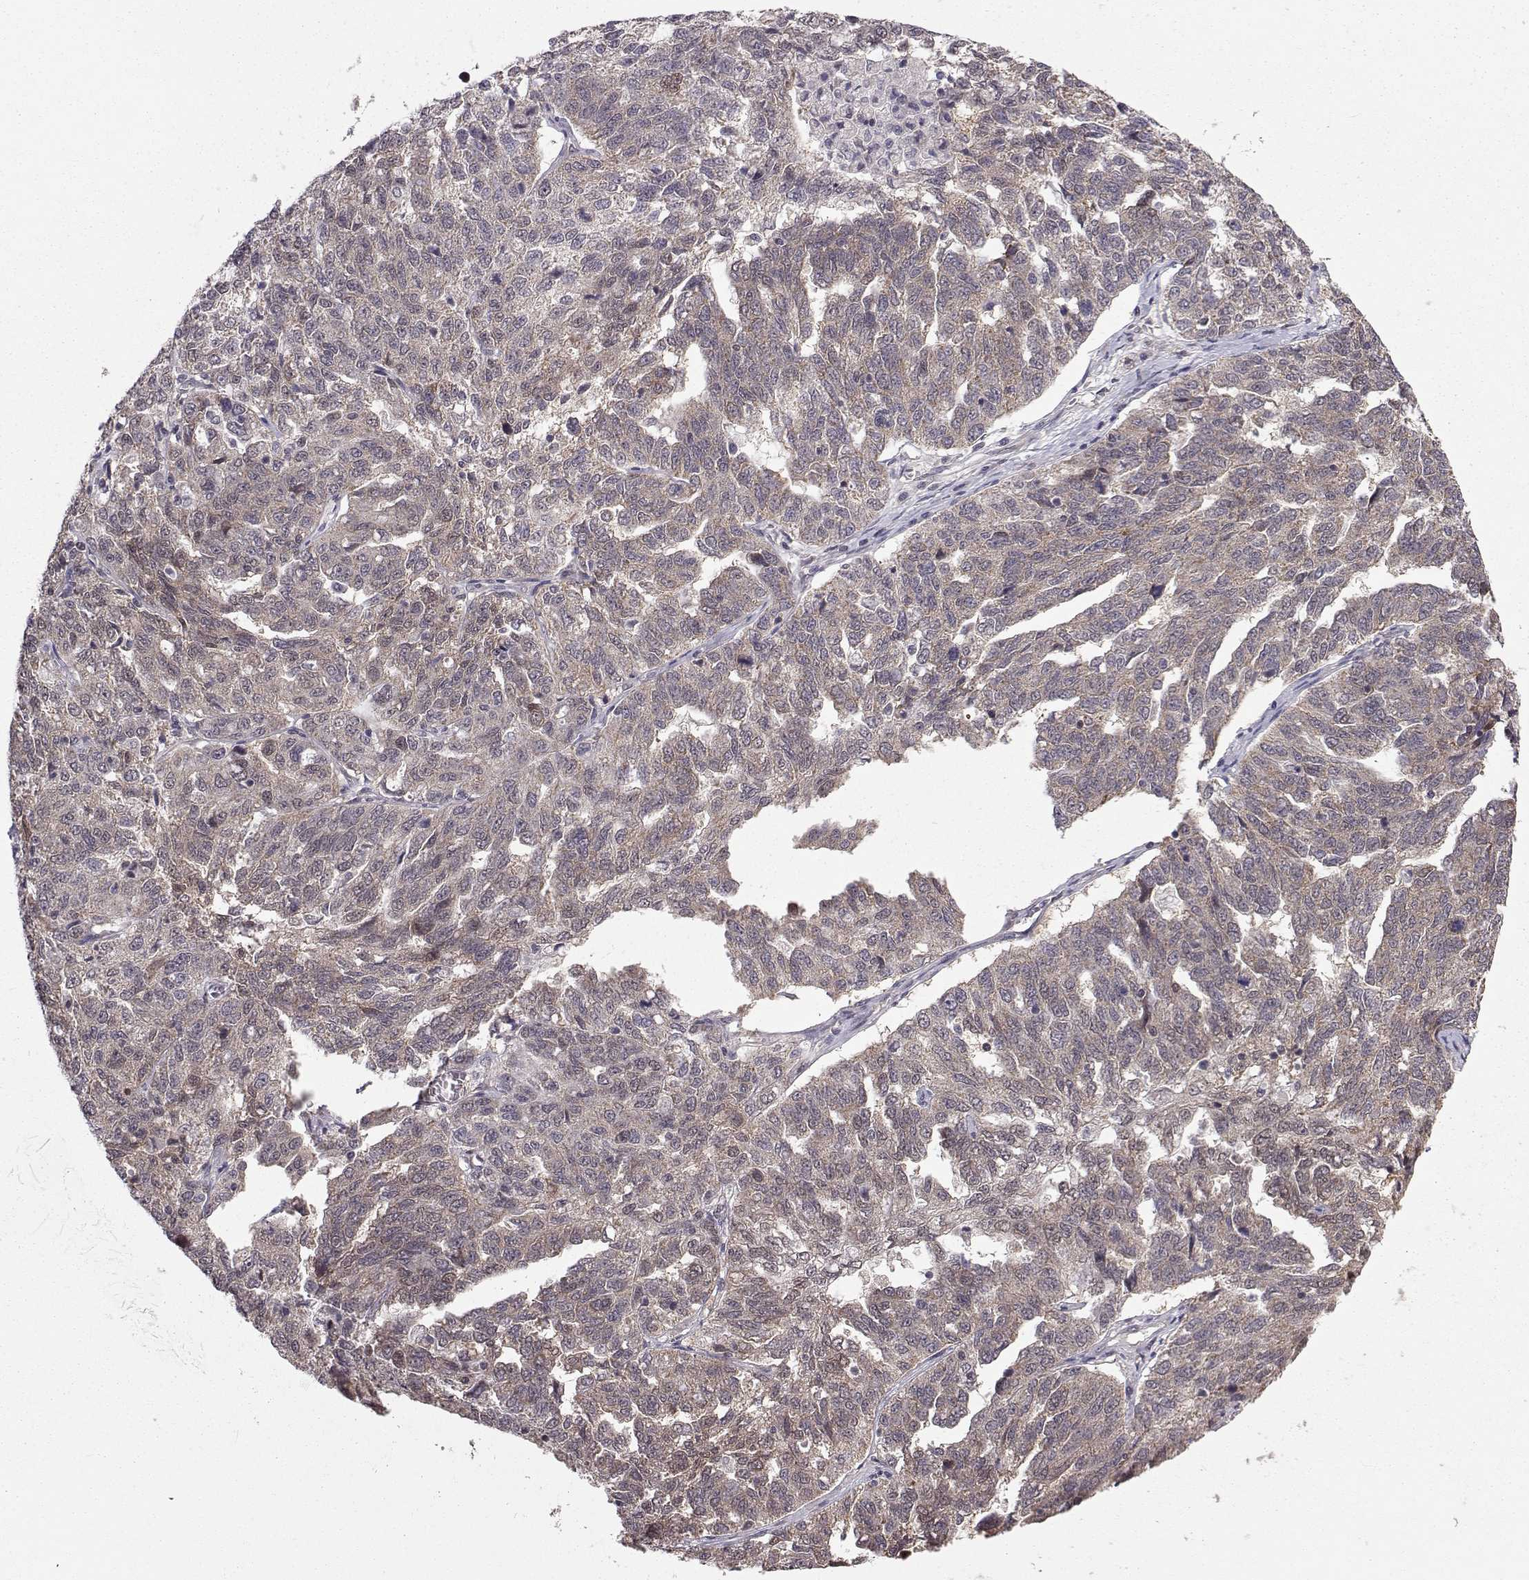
{"staining": {"intensity": "weak", "quantity": ">75%", "location": "cytoplasmic/membranous"}, "tissue": "ovarian cancer", "cell_type": "Tumor cells", "image_type": "cancer", "snomed": [{"axis": "morphology", "description": "Cystadenocarcinoma, serous, NOS"}, {"axis": "topography", "description": "Ovary"}], "caption": "Approximately >75% of tumor cells in serous cystadenocarcinoma (ovarian) display weak cytoplasmic/membranous protein positivity as visualized by brown immunohistochemical staining.", "gene": "PKN2", "patient": {"sex": "female", "age": 71}}